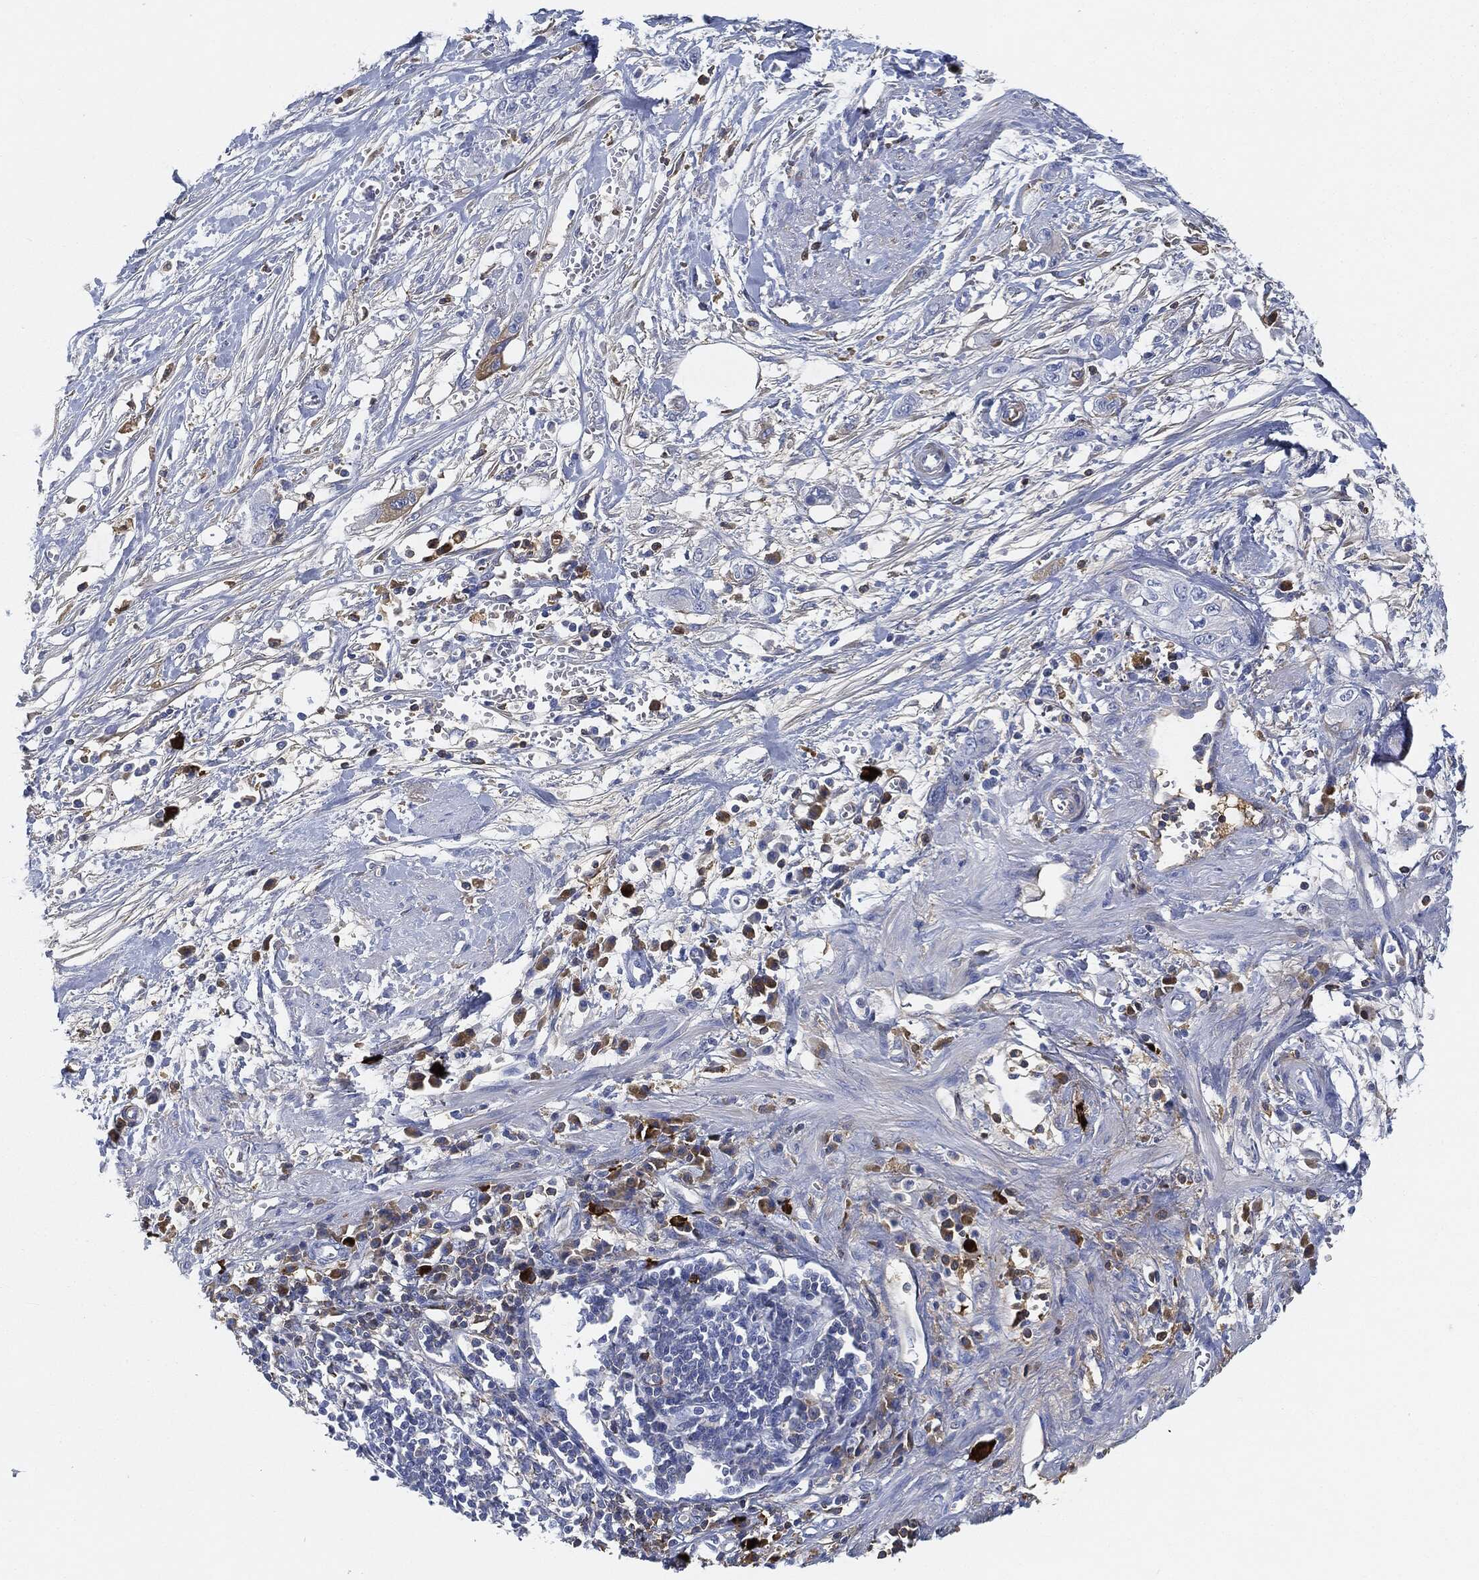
{"staining": {"intensity": "negative", "quantity": "none", "location": "none"}, "tissue": "pancreatic cancer", "cell_type": "Tumor cells", "image_type": "cancer", "snomed": [{"axis": "morphology", "description": "Adenocarcinoma, NOS"}, {"axis": "topography", "description": "Pancreas"}], "caption": "A photomicrograph of pancreatic cancer stained for a protein demonstrates no brown staining in tumor cells. Brightfield microscopy of immunohistochemistry stained with DAB (3,3'-diaminobenzidine) (brown) and hematoxylin (blue), captured at high magnification.", "gene": "IGLV6-57", "patient": {"sex": "male", "age": 72}}